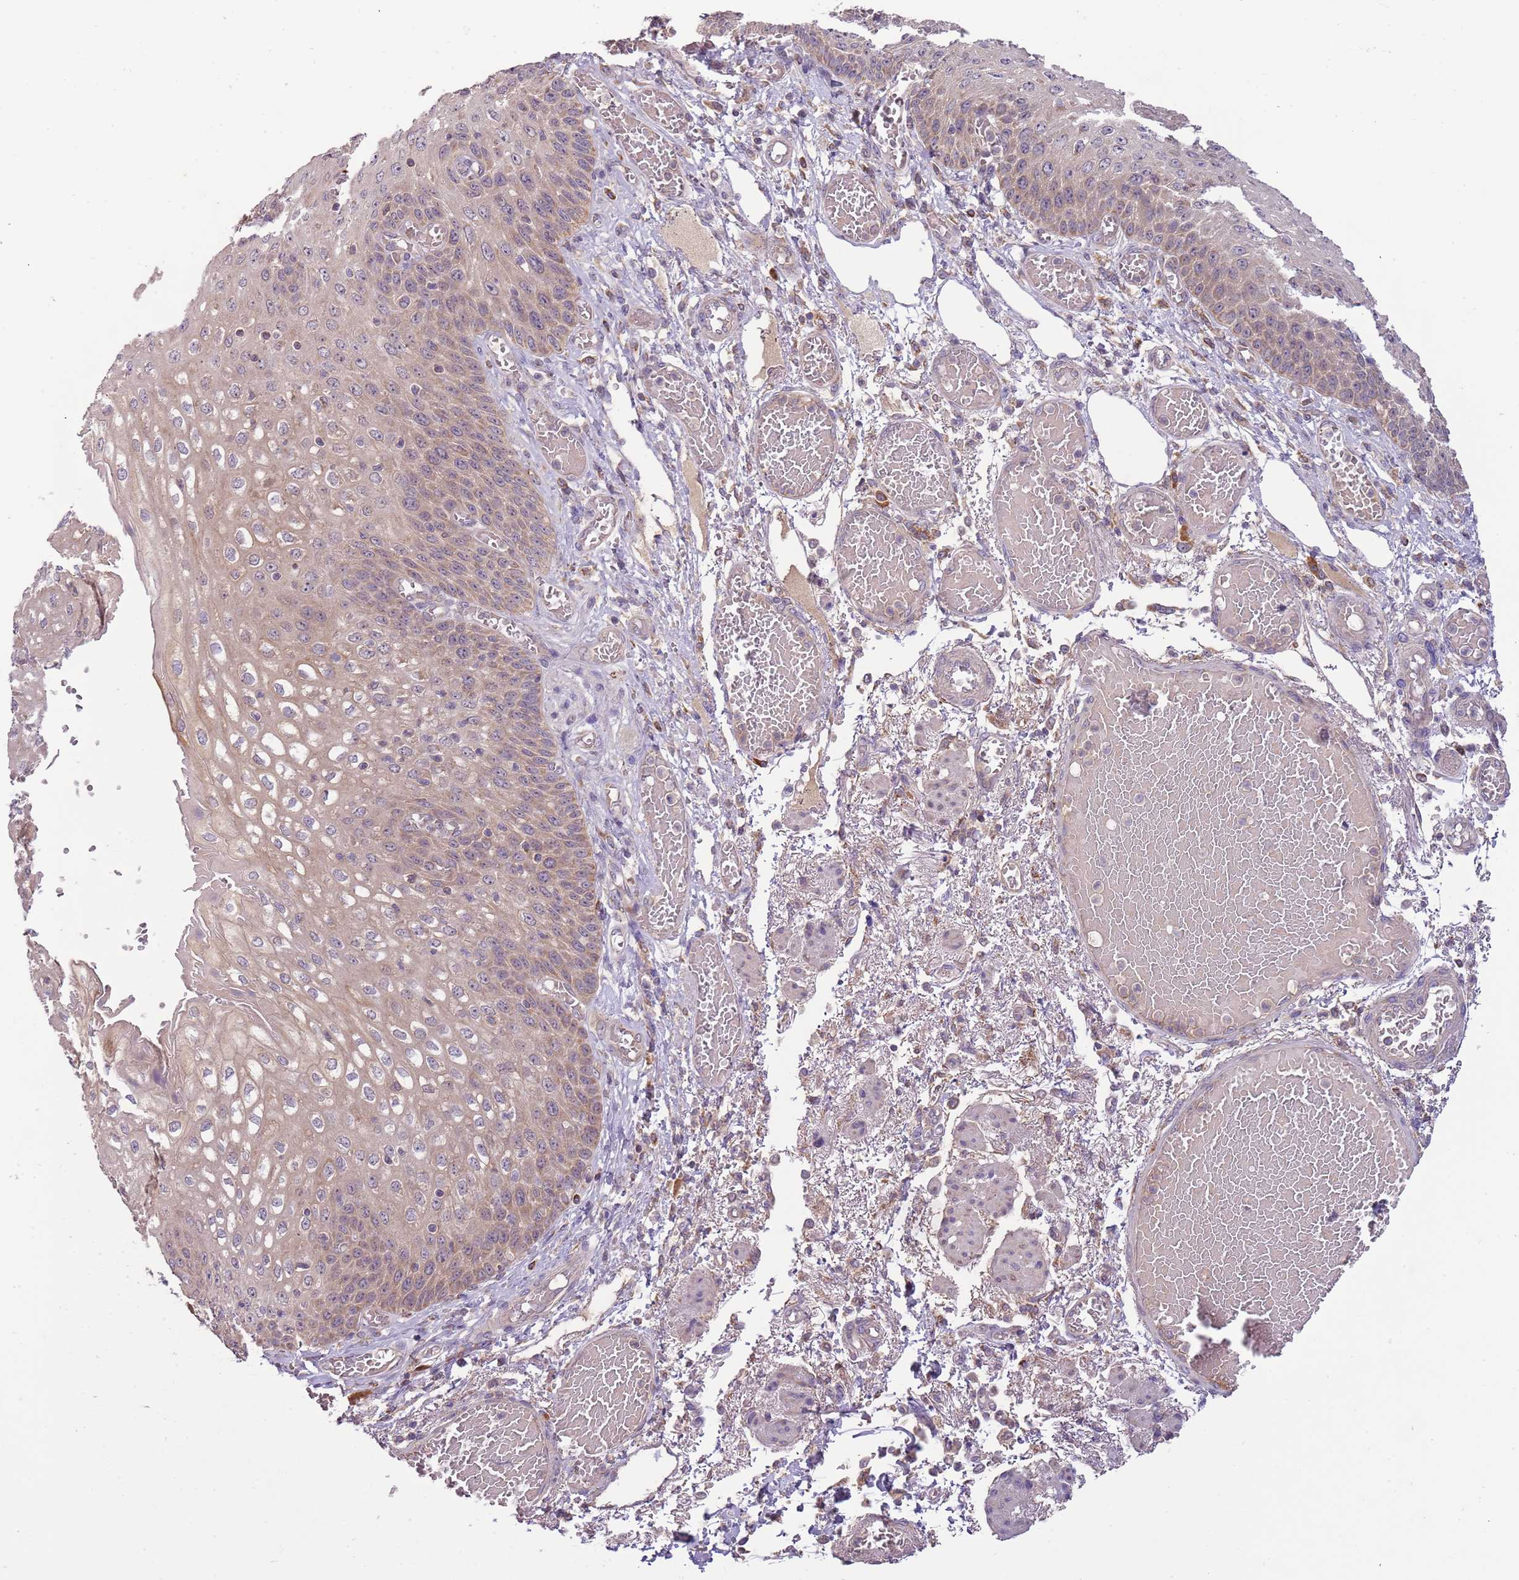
{"staining": {"intensity": "weak", "quantity": ">75%", "location": "cytoplasmic/membranous"}, "tissue": "esophagus", "cell_type": "Squamous epithelial cells", "image_type": "normal", "snomed": [{"axis": "morphology", "description": "Normal tissue, NOS"}, {"axis": "topography", "description": "Esophagus"}], "caption": "The immunohistochemical stain labels weak cytoplasmic/membranous staining in squamous epithelial cells of unremarkable esophagus. The staining was performed using DAB (3,3'-diaminobenzidine), with brown indicating positive protein expression. Nuclei are stained blue with hematoxylin.", "gene": "FECH", "patient": {"sex": "male", "age": 81}}